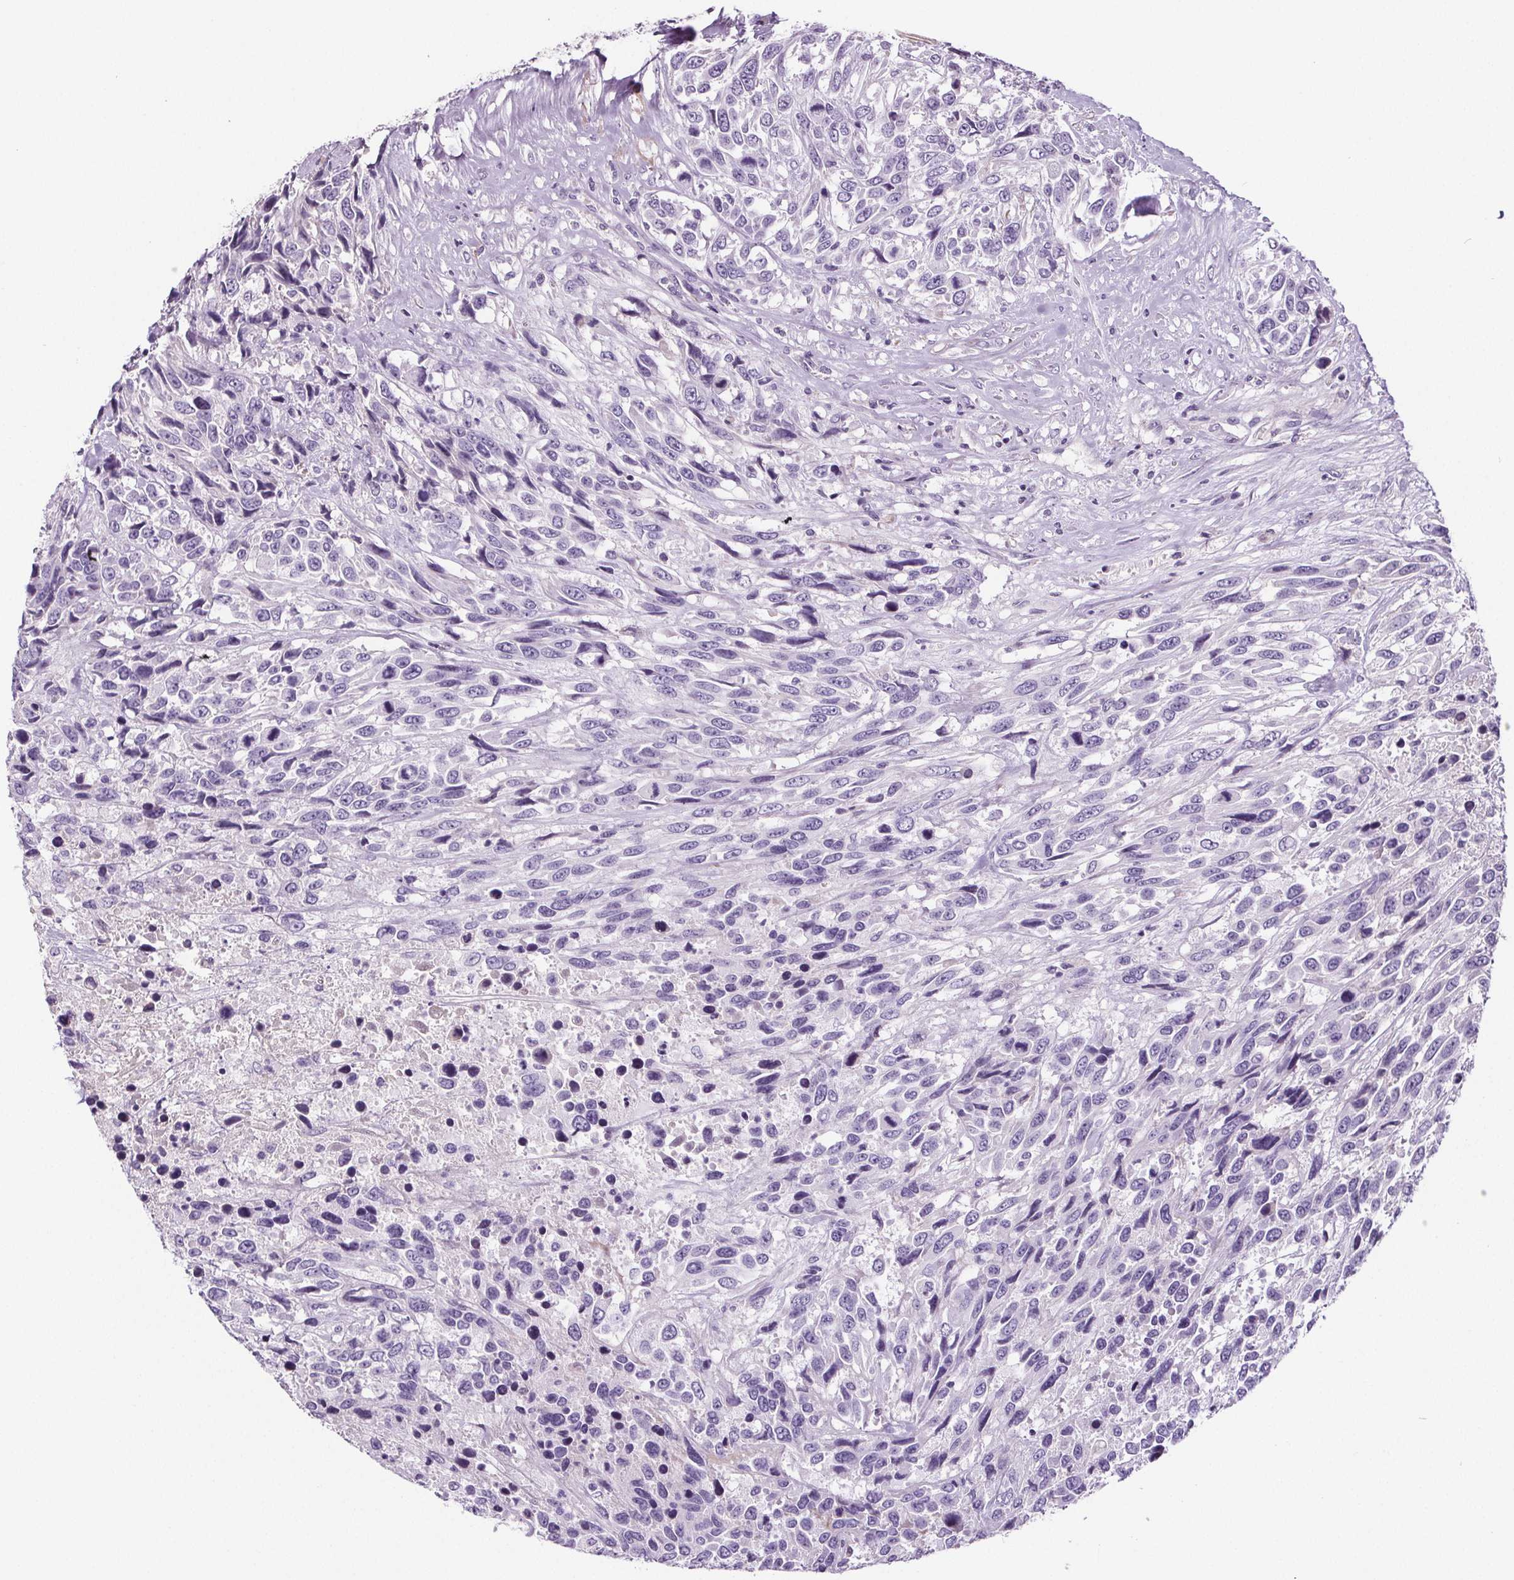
{"staining": {"intensity": "negative", "quantity": "none", "location": "none"}, "tissue": "urothelial cancer", "cell_type": "Tumor cells", "image_type": "cancer", "snomed": [{"axis": "morphology", "description": "Urothelial carcinoma, High grade"}, {"axis": "topography", "description": "Urinary bladder"}], "caption": "Tumor cells show no significant staining in urothelial cancer.", "gene": "CD5L", "patient": {"sex": "female", "age": 70}}